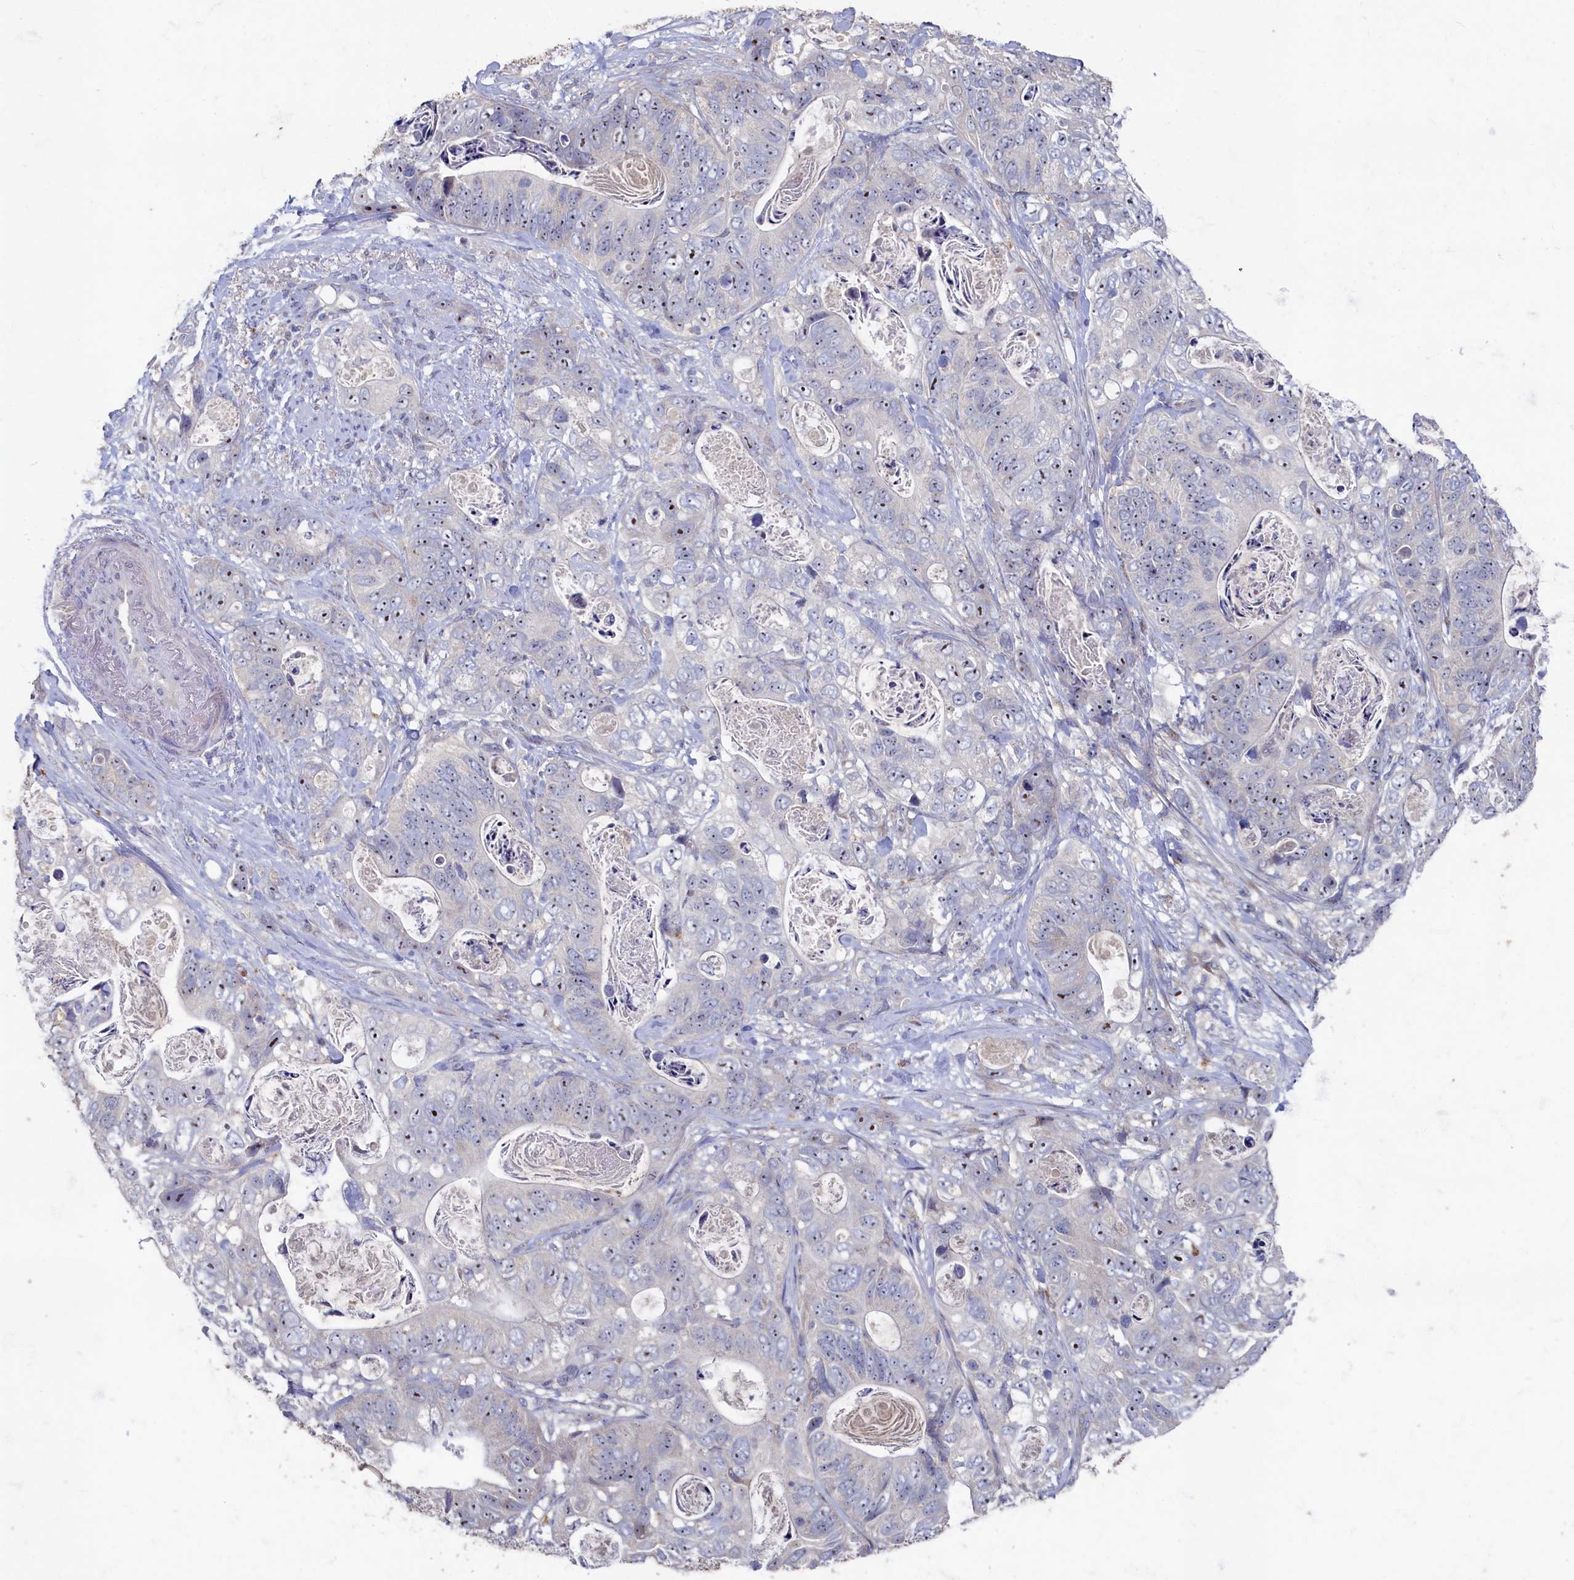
{"staining": {"intensity": "moderate", "quantity": "<25%", "location": "nuclear"}, "tissue": "stomach cancer", "cell_type": "Tumor cells", "image_type": "cancer", "snomed": [{"axis": "morphology", "description": "Normal tissue, NOS"}, {"axis": "morphology", "description": "Adenocarcinoma, NOS"}, {"axis": "topography", "description": "Stomach"}], "caption": "Stomach cancer tissue shows moderate nuclear expression in approximately <25% of tumor cells, visualized by immunohistochemistry.", "gene": "HUNK", "patient": {"sex": "female", "age": 89}}